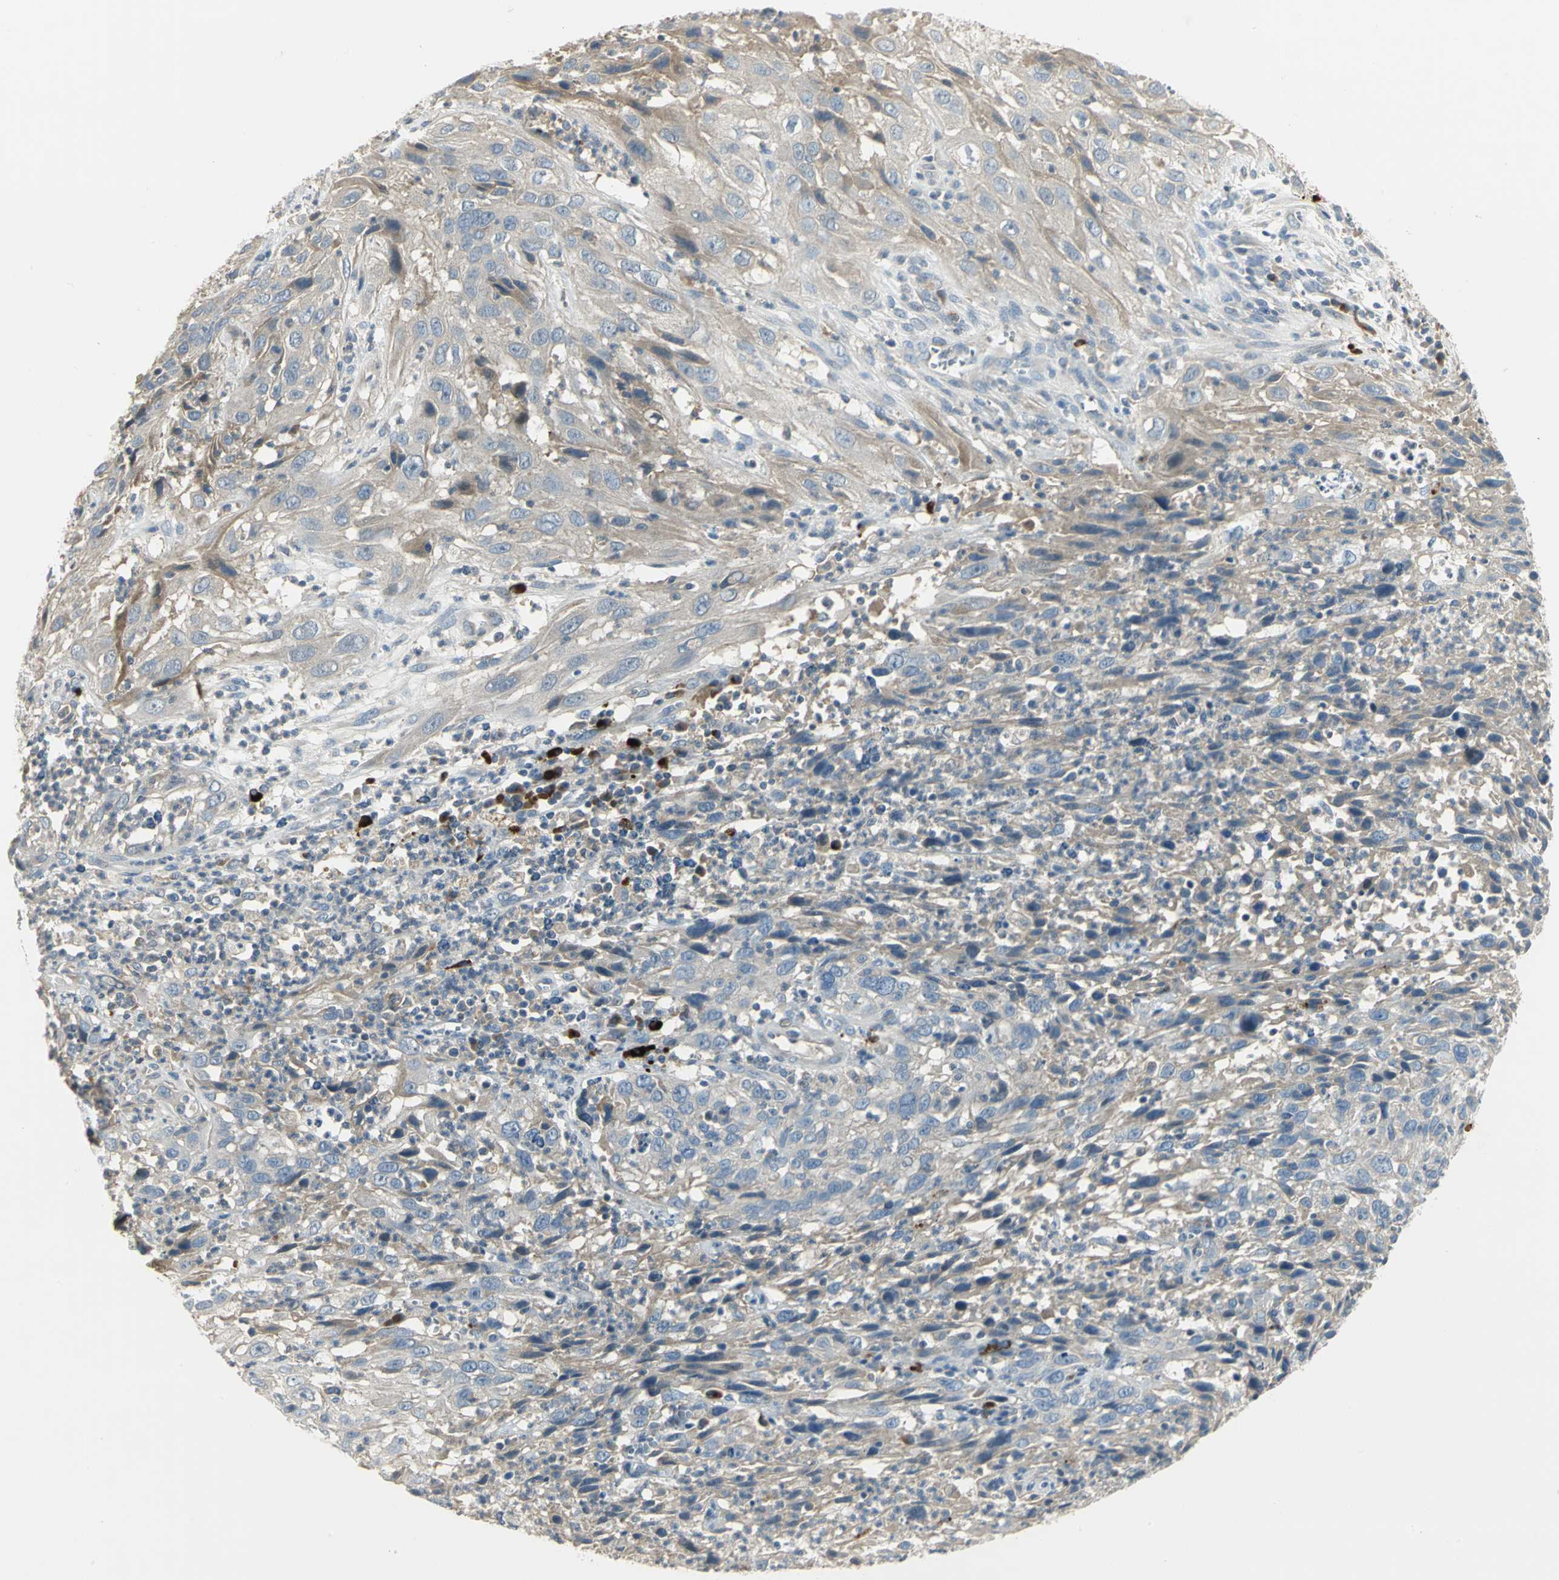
{"staining": {"intensity": "negative", "quantity": "none", "location": "none"}, "tissue": "cervical cancer", "cell_type": "Tumor cells", "image_type": "cancer", "snomed": [{"axis": "morphology", "description": "Squamous cell carcinoma, NOS"}, {"axis": "topography", "description": "Cervix"}], "caption": "Tumor cells are negative for brown protein staining in cervical squamous cell carcinoma.", "gene": "PROC", "patient": {"sex": "female", "age": 32}}